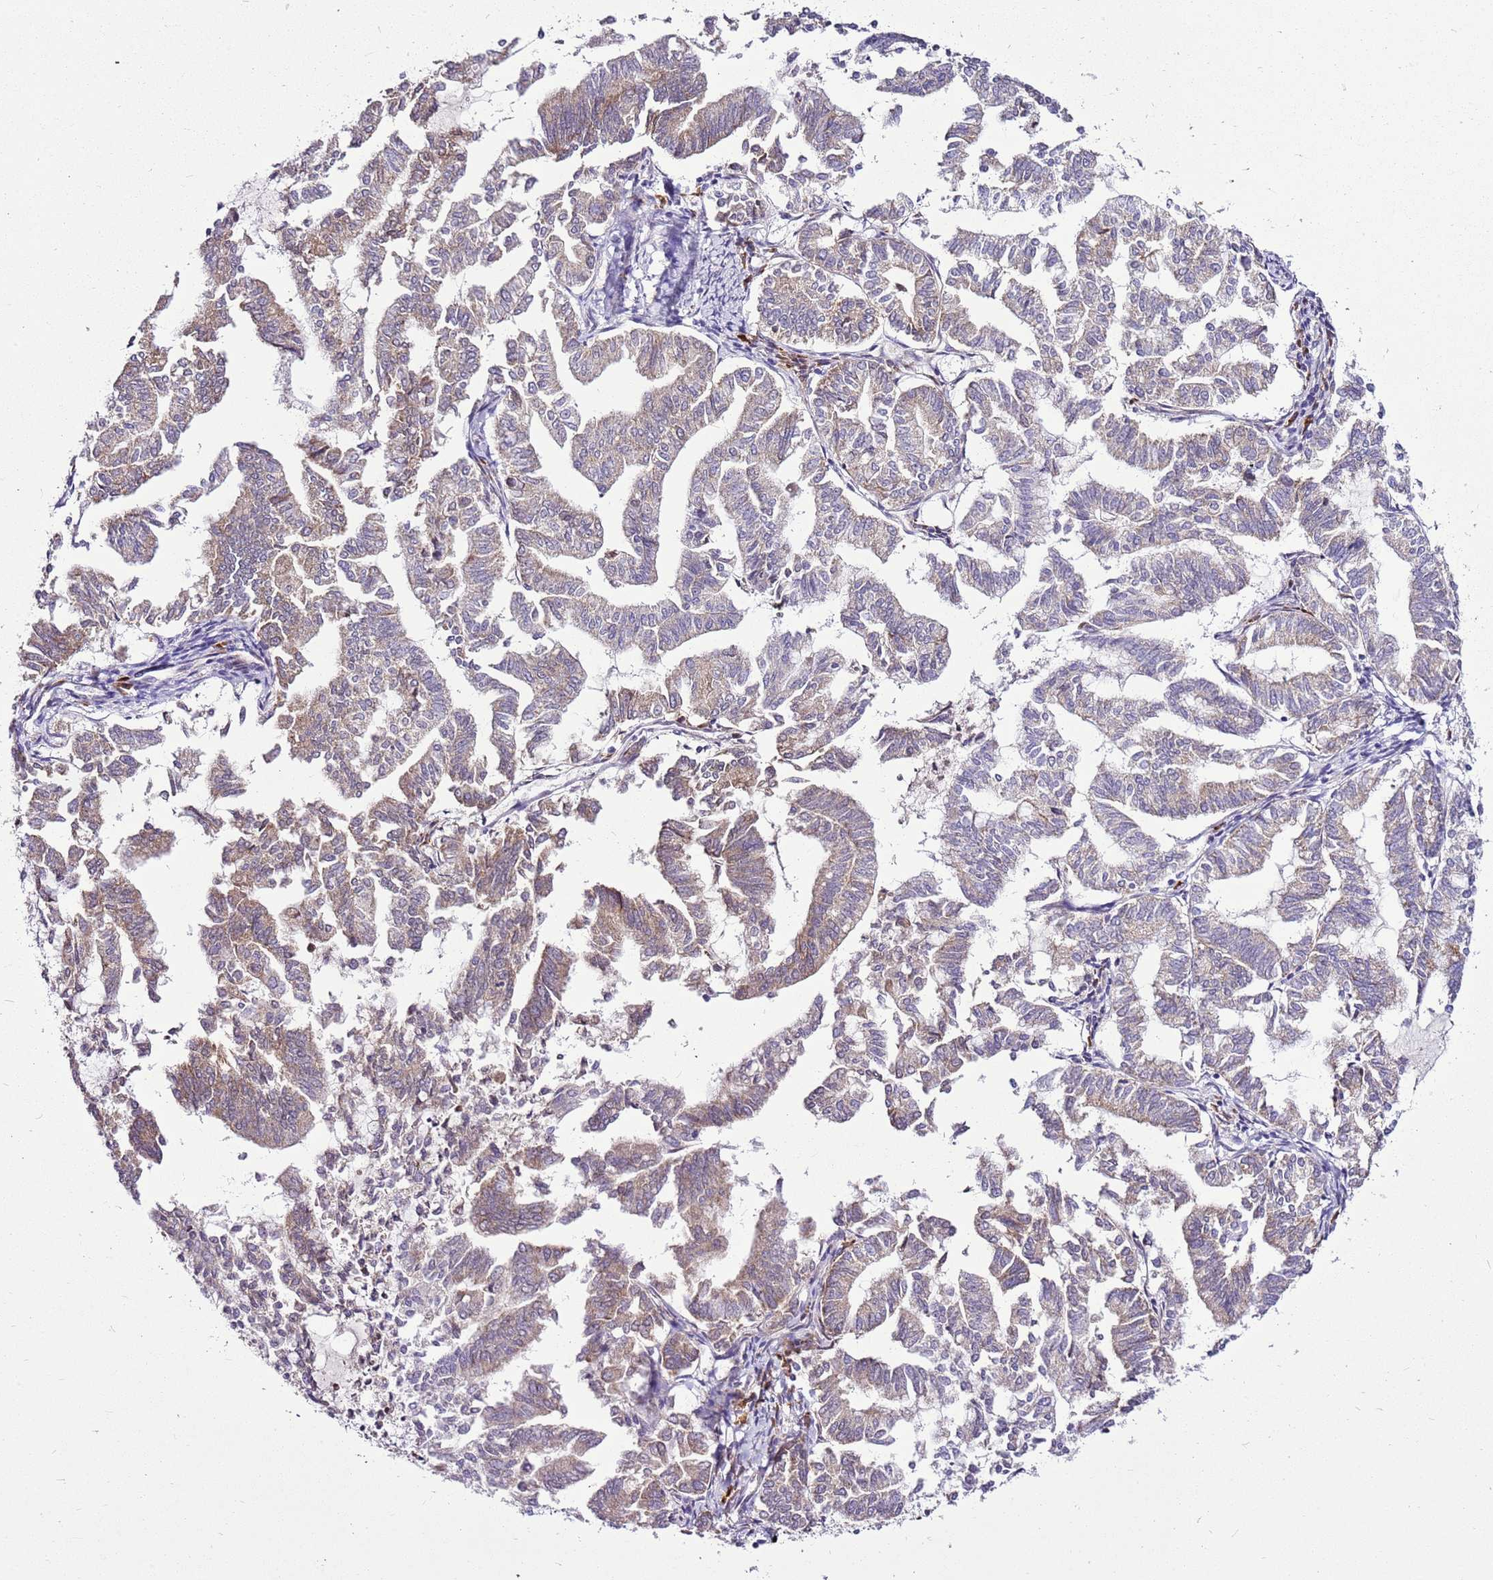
{"staining": {"intensity": "weak", "quantity": "25%-75%", "location": "cytoplasmic/membranous"}, "tissue": "endometrial cancer", "cell_type": "Tumor cells", "image_type": "cancer", "snomed": [{"axis": "morphology", "description": "Adenocarcinoma, NOS"}, {"axis": "topography", "description": "Endometrium"}], "caption": "High-power microscopy captured an immunohistochemistry photomicrograph of endometrial adenocarcinoma, revealing weak cytoplasmic/membranous staining in approximately 25%-75% of tumor cells. (IHC, brightfield microscopy, high magnification).", "gene": "MRPL36", "patient": {"sex": "female", "age": 79}}